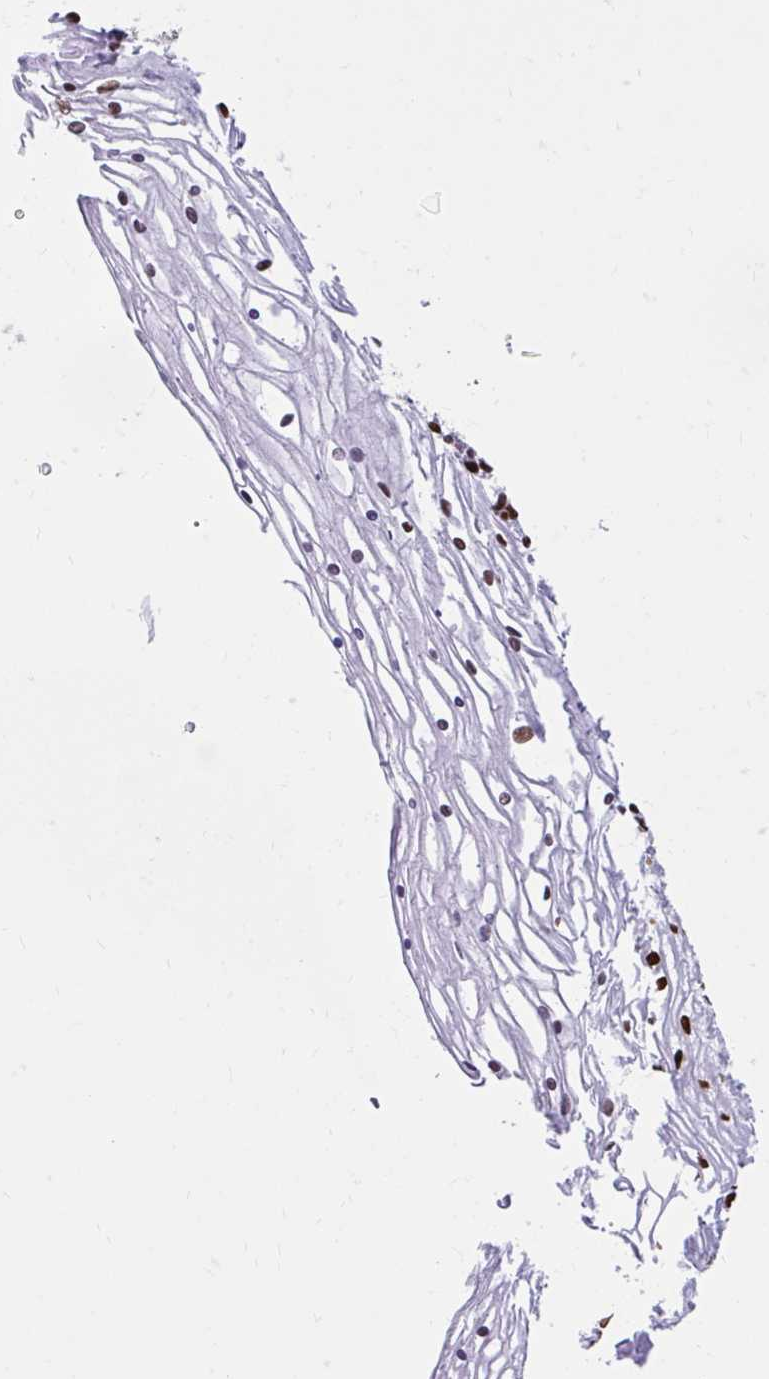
{"staining": {"intensity": "strong", "quantity": ">75%", "location": "nuclear"}, "tissue": "cervix", "cell_type": "Glandular cells", "image_type": "normal", "snomed": [{"axis": "morphology", "description": "Normal tissue, NOS"}, {"axis": "topography", "description": "Cervix"}], "caption": "A photomicrograph of human cervix stained for a protein exhibits strong nuclear brown staining in glandular cells.", "gene": "KHDRBS1", "patient": {"sex": "female", "age": 36}}